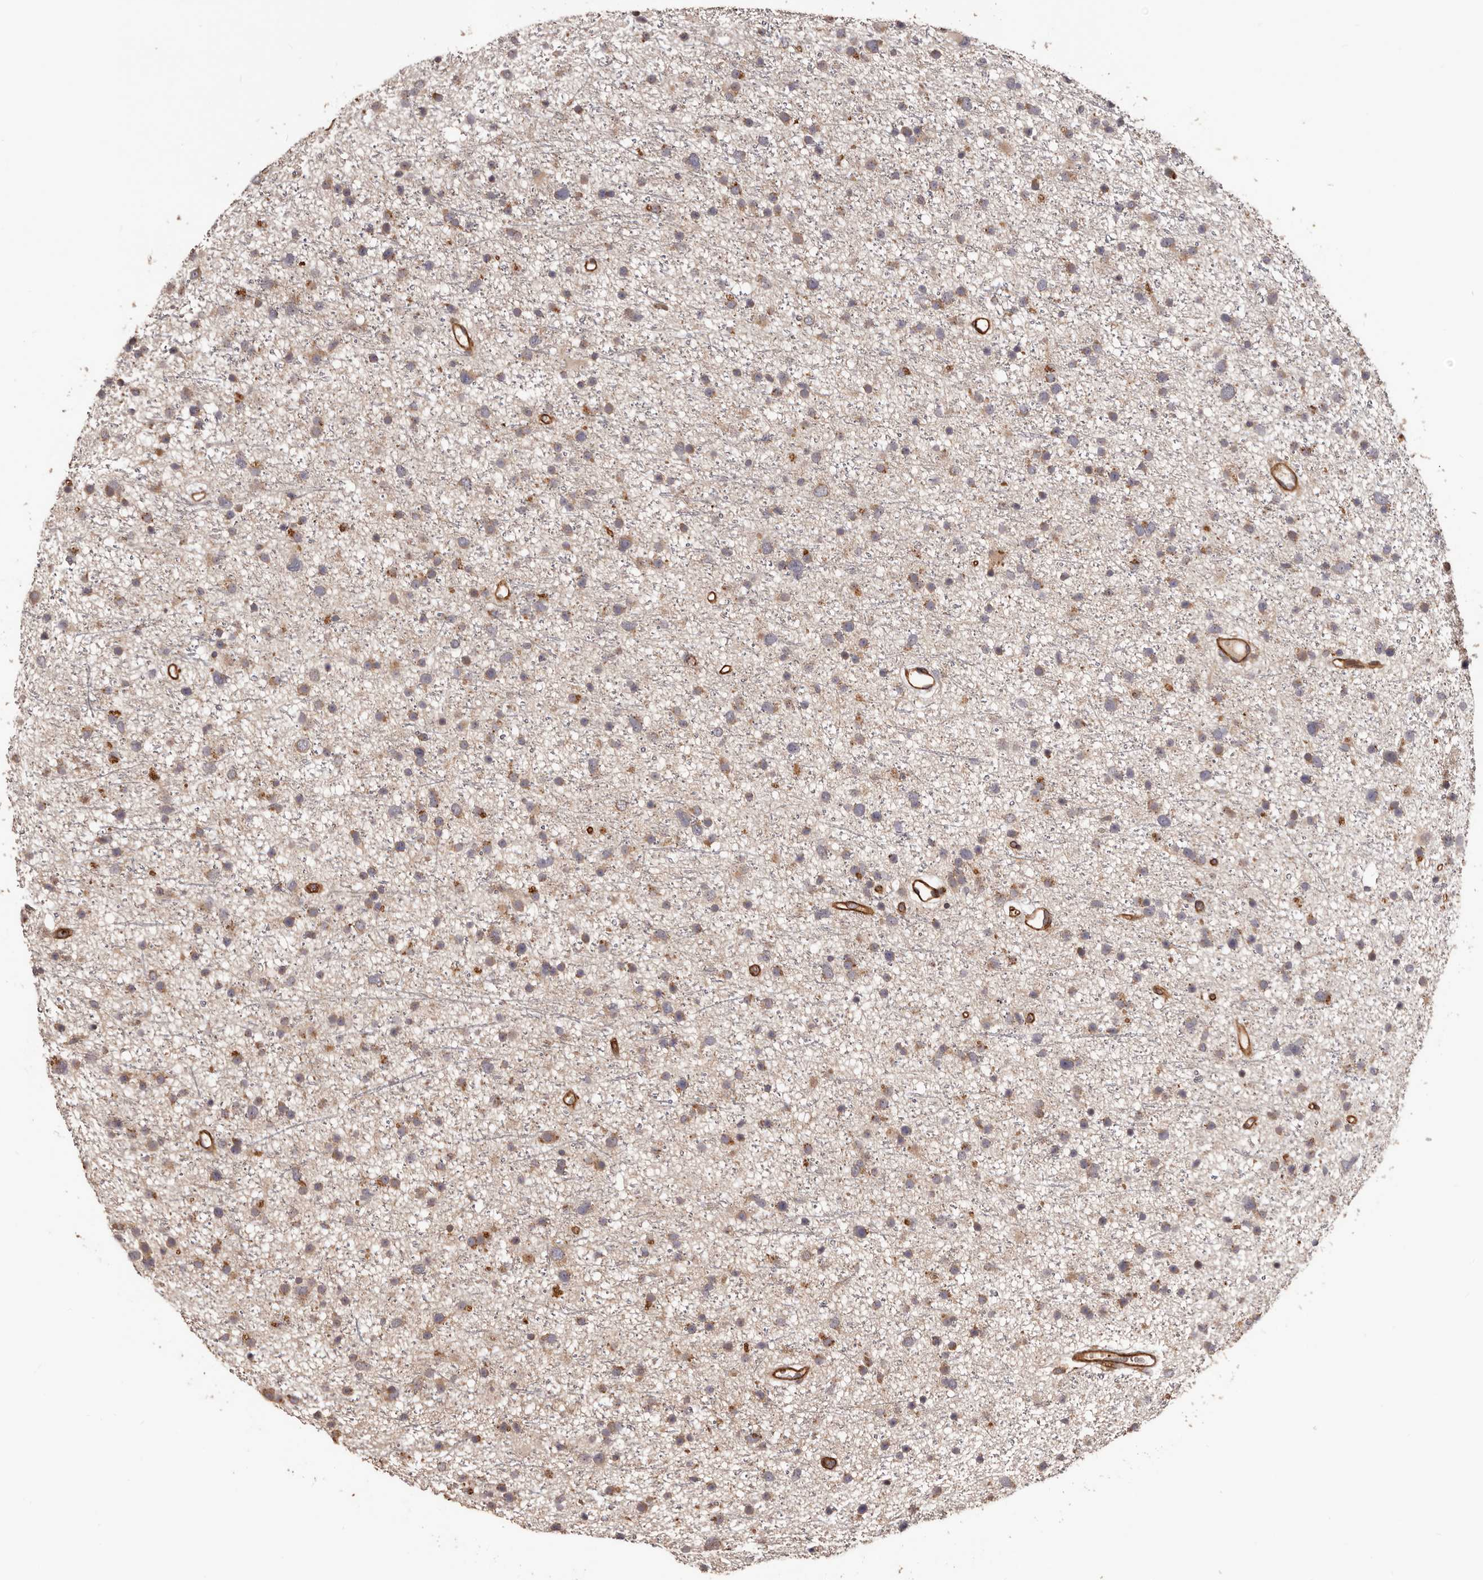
{"staining": {"intensity": "weak", "quantity": "<25%", "location": "cytoplasmic/membranous"}, "tissue": "glioma", "cell_type": "Tumor cells", "image_type": "cancer", "snomed": [{"axis": "morphology", "description": "Glioma, malignant, Low grade"}, {"axis": "topography", "description": "Cerebral cortex"}], "caption": "This is a micrograph of immunohistochemistry staining of malignant glioma (low-grade), which shows no expression in tumor cells.", "gene": "GTPBP1", "patient": {"sex": "female", "age": 39}}